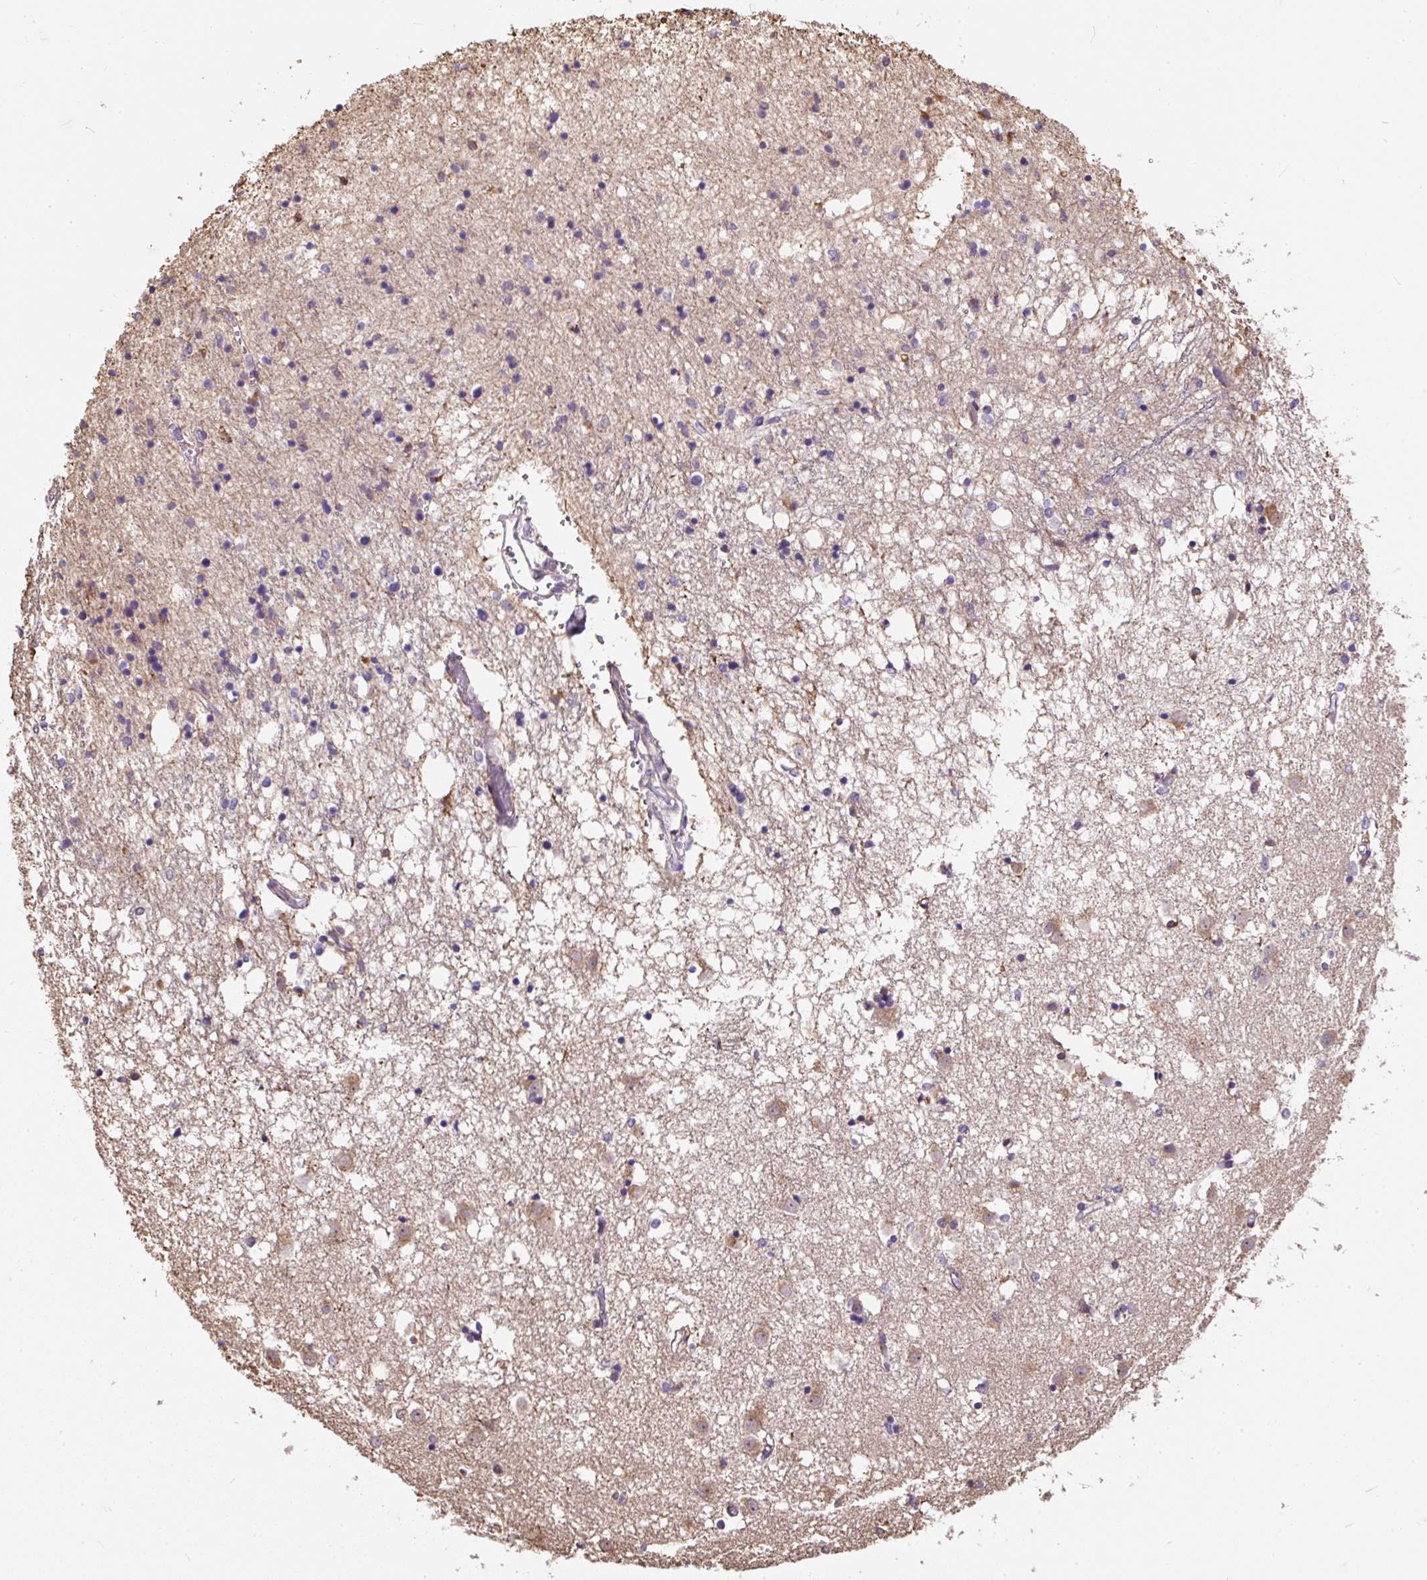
{"staining": {"intensity": "negative", "quantity": "none", "location": "none"}, "tissue": "caudate", "cell_type": "Glial cells", "image_type": "normal", "snomed": [{"axis": "morphology", "description": "Normal tissue, NOS"}, {"axis": "topography", "description": "Lateral ventricle wall"}], "caption": "Protein analysis of benign caudate shows no significant staining in glial cells.", "gene": "PUS7L", "patient": {"sex": "male", "age": 70}}